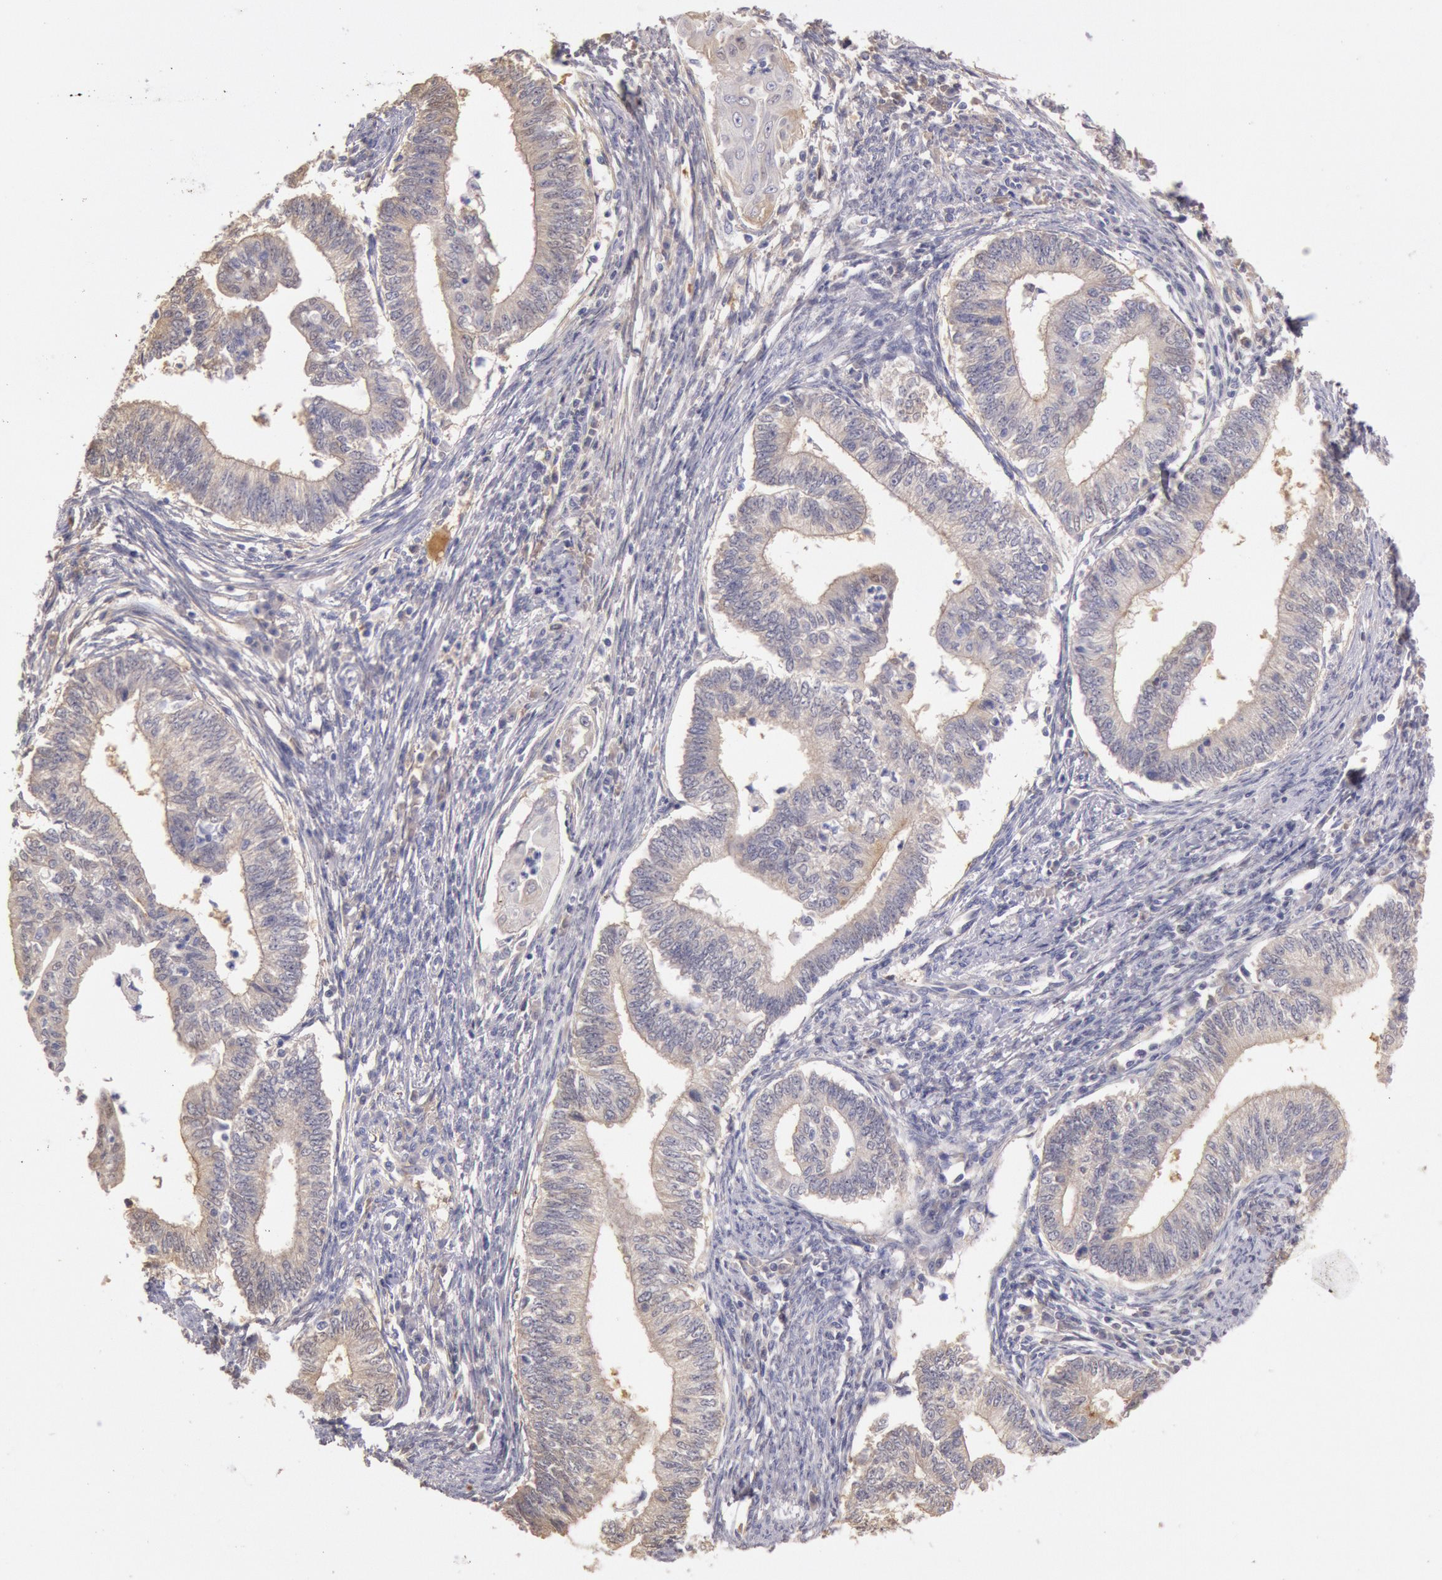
{"staining": {"intensity": "negative", "quantity": "none", "location": "none"}, "tissue": "endometrial cancer", "cell_type": "Tumor cells", "image_type": "cancer", "snomed": [{"axis": "morphology", "description": "Adenocarcinoma, NOS"}, {"axis": "topography", "description": "Endometrium"}], "caption": "Protein analysis of endometrial cancer shows no significant expression in tumor cells.", "gene": "C1R", "patient": {"sex": "female", "age": 66}}